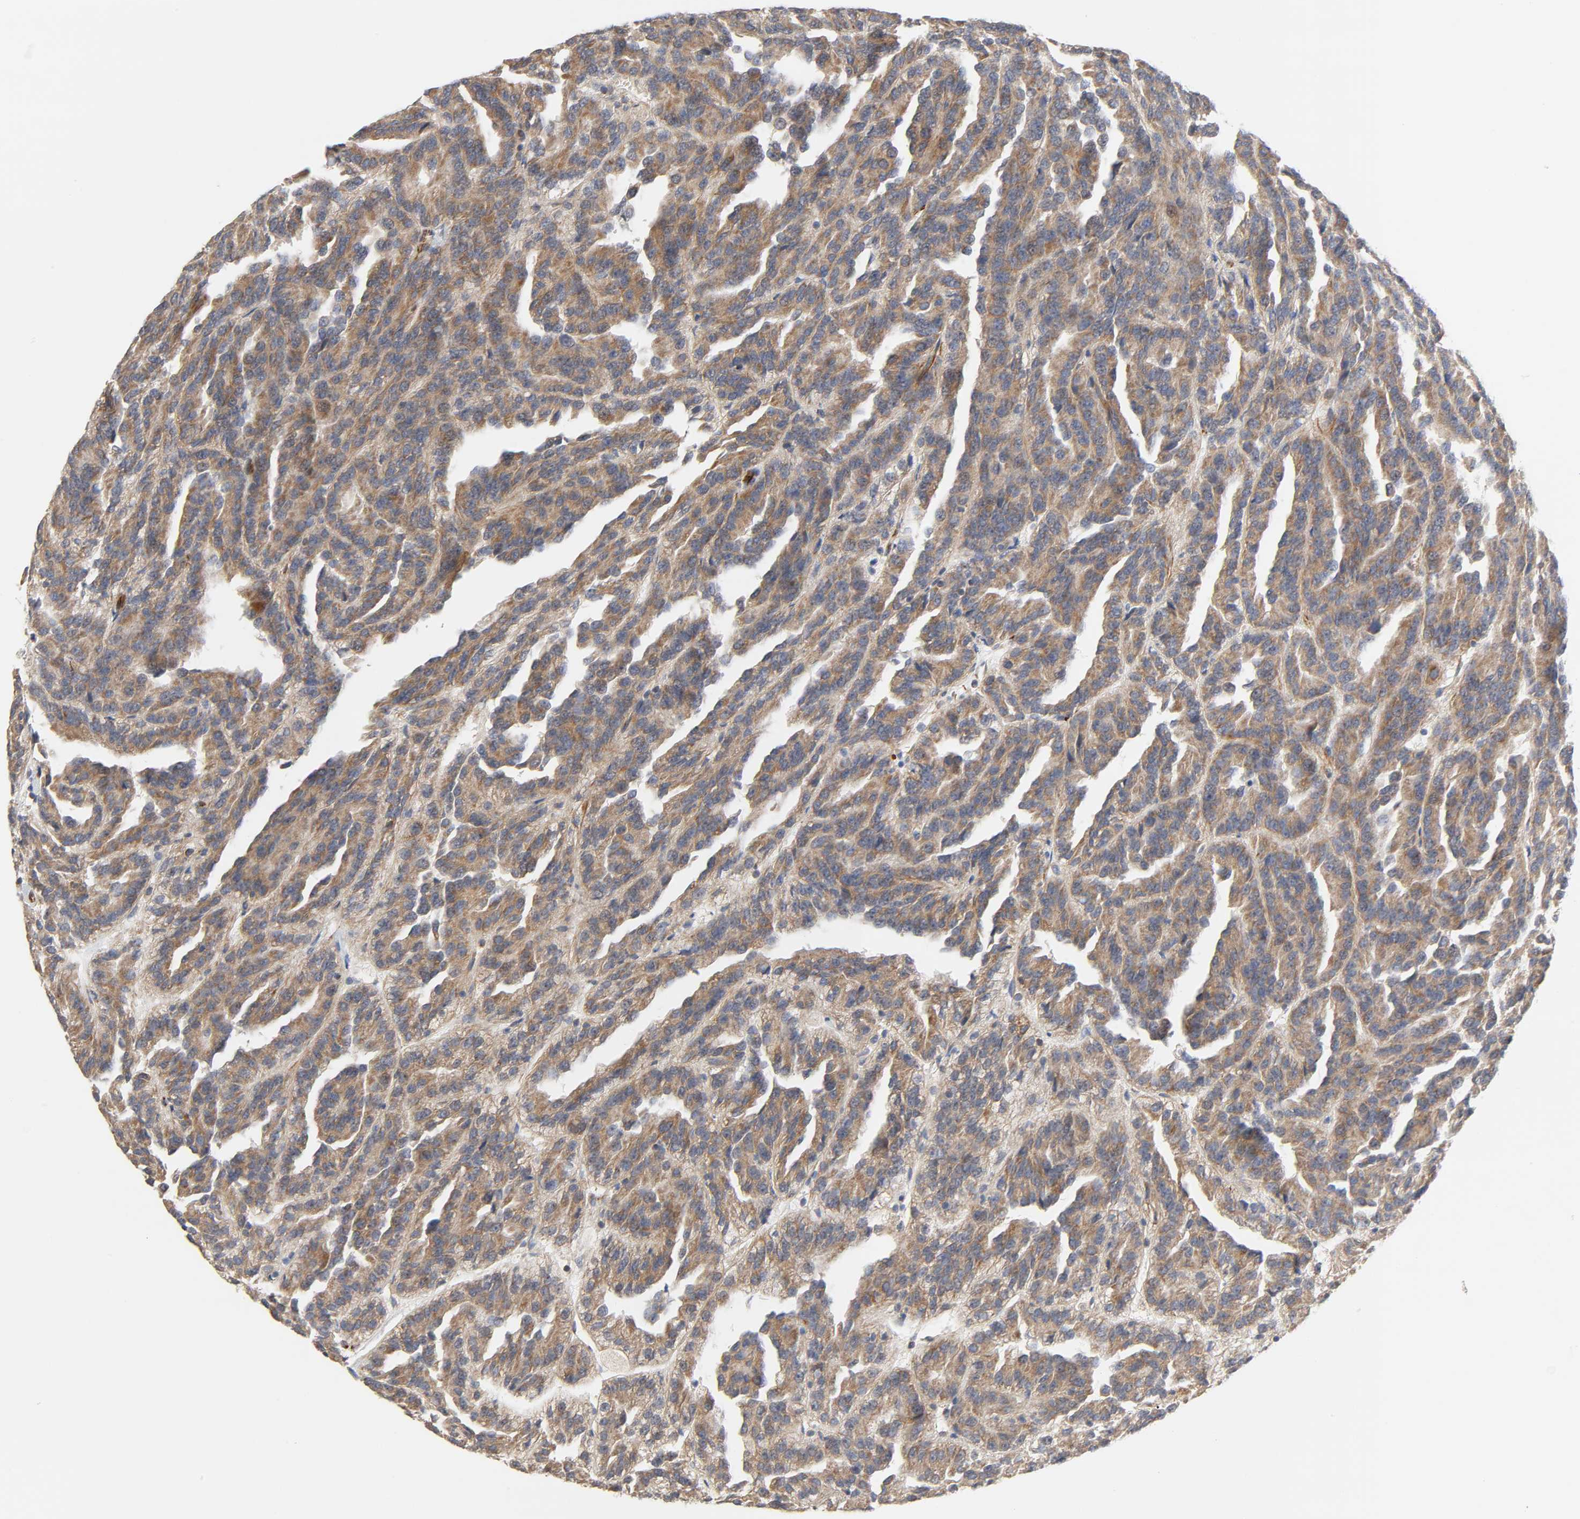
{"staining": {"intensity": "strong", "quantity": ">75%", "location": "cytoplasmic/membranous"}, "tissue": "renal cancer", "cell_type": "Tumor cells", "image_type": "cancer", "snomed": [{"axis": "morphology", "description": "Adenocarcinoma, NOS"}, {"axis": "topography", "description": "Kidney"}], "caption": "Human renal cancer stained for a protein (brown) exhibits strong cytoplasmic/membranous positive positivity in about >75% of tumor cells.", "gene": "FAM118A", "patient": {"sex": "male", "age": 46}}